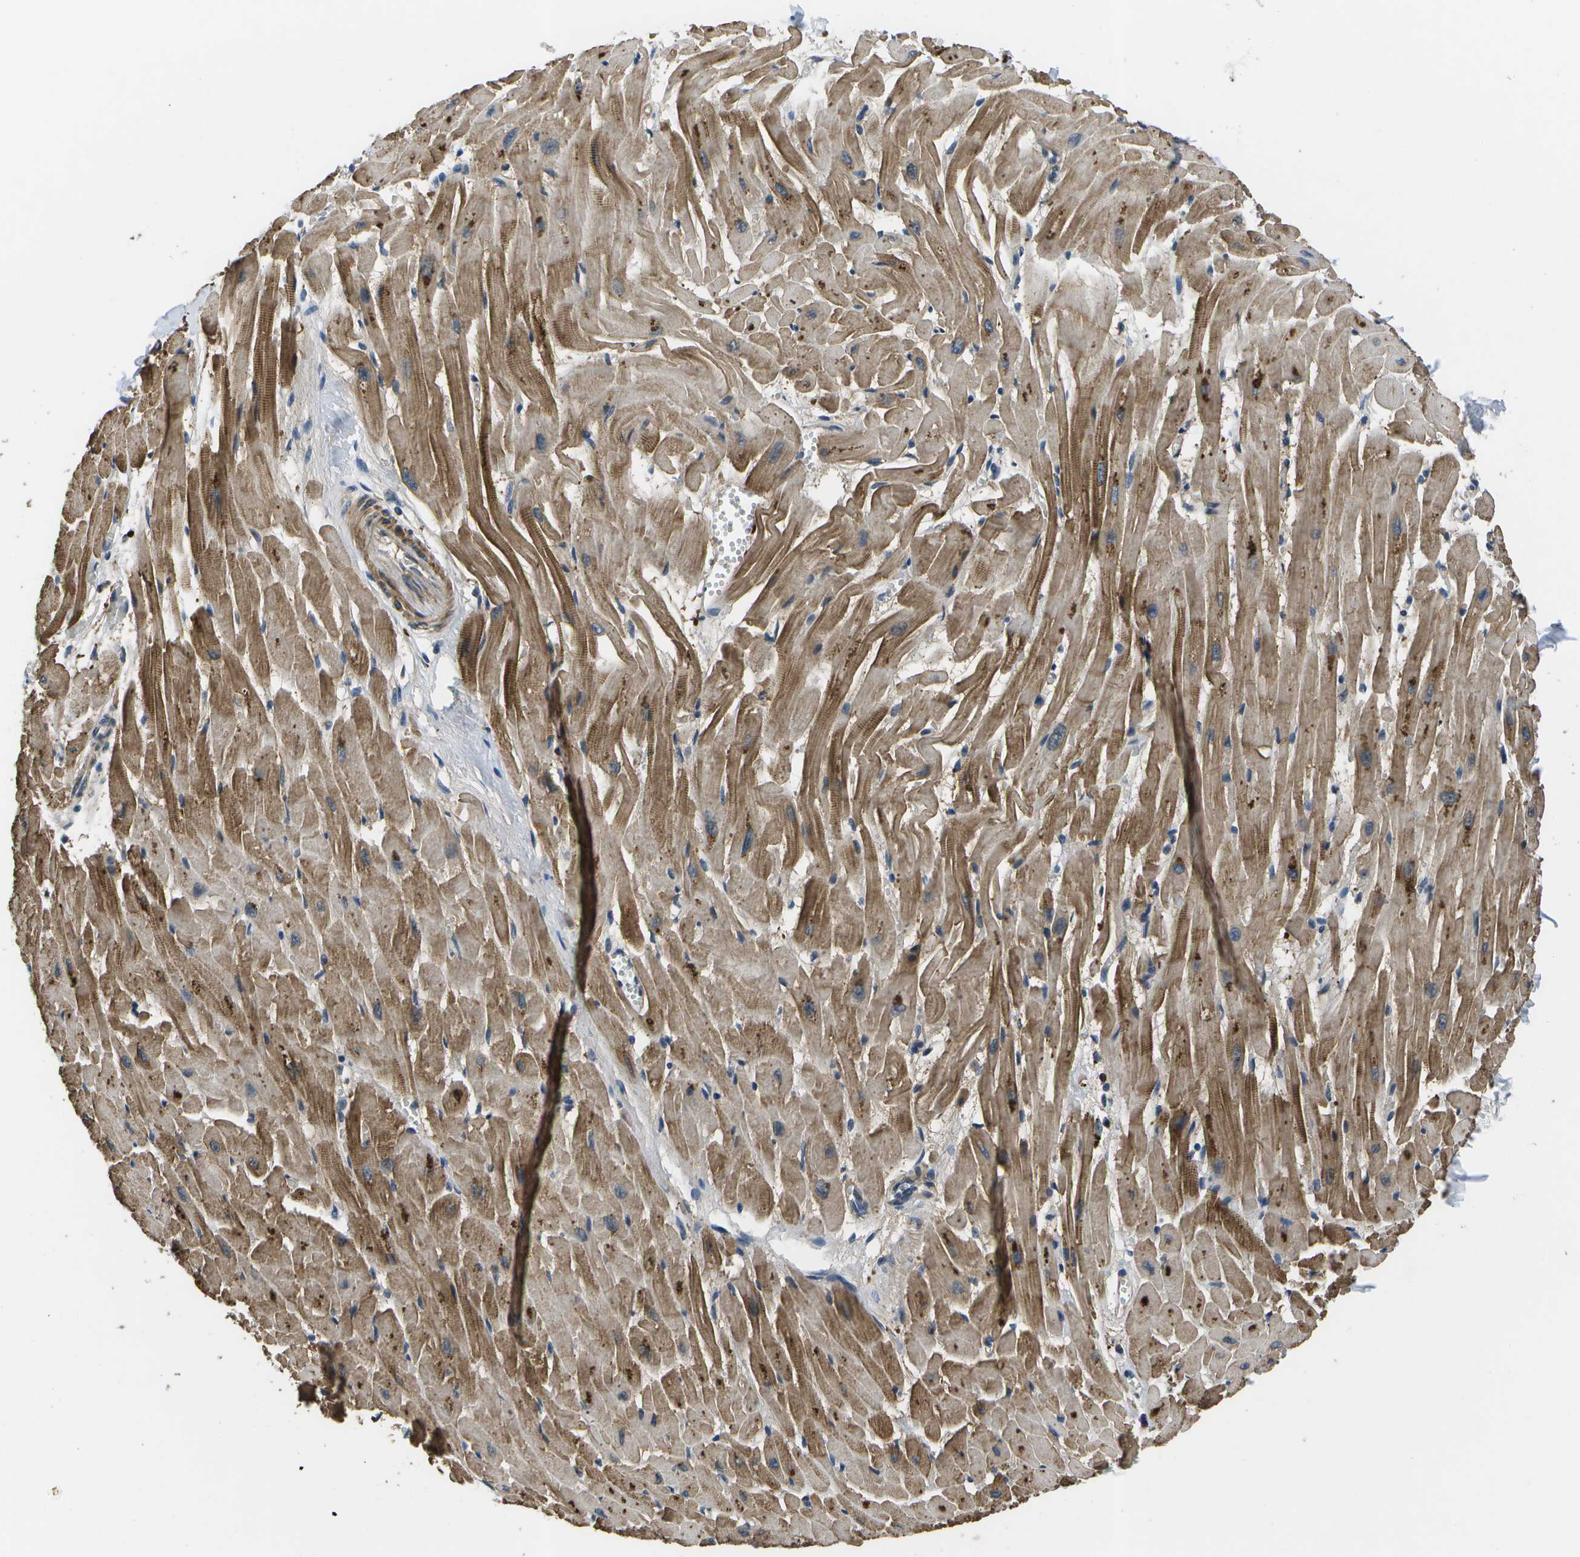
{"staining": {"intensity": "moderate", "quantity": ">75%", "location": "cytoplasmic/membranous"}, "tissue": "heart muscle", "cell_type": "Cardiomyocytes", "image_type": "normal", "snomed": [{"axis": "morphology", "description": "Normal tissue, NOS"}, {"axis": "topography", "description": "Heart"}], "caption": "Approximately >75% of cardiomyocytes in unremarkable heart muscle display moderate cytoplasmic/membranous protein staining as visualized by brown immunohistochemical staining.", "gene": "ENPP5", "patient": {"sex": "female", "age": 19}}